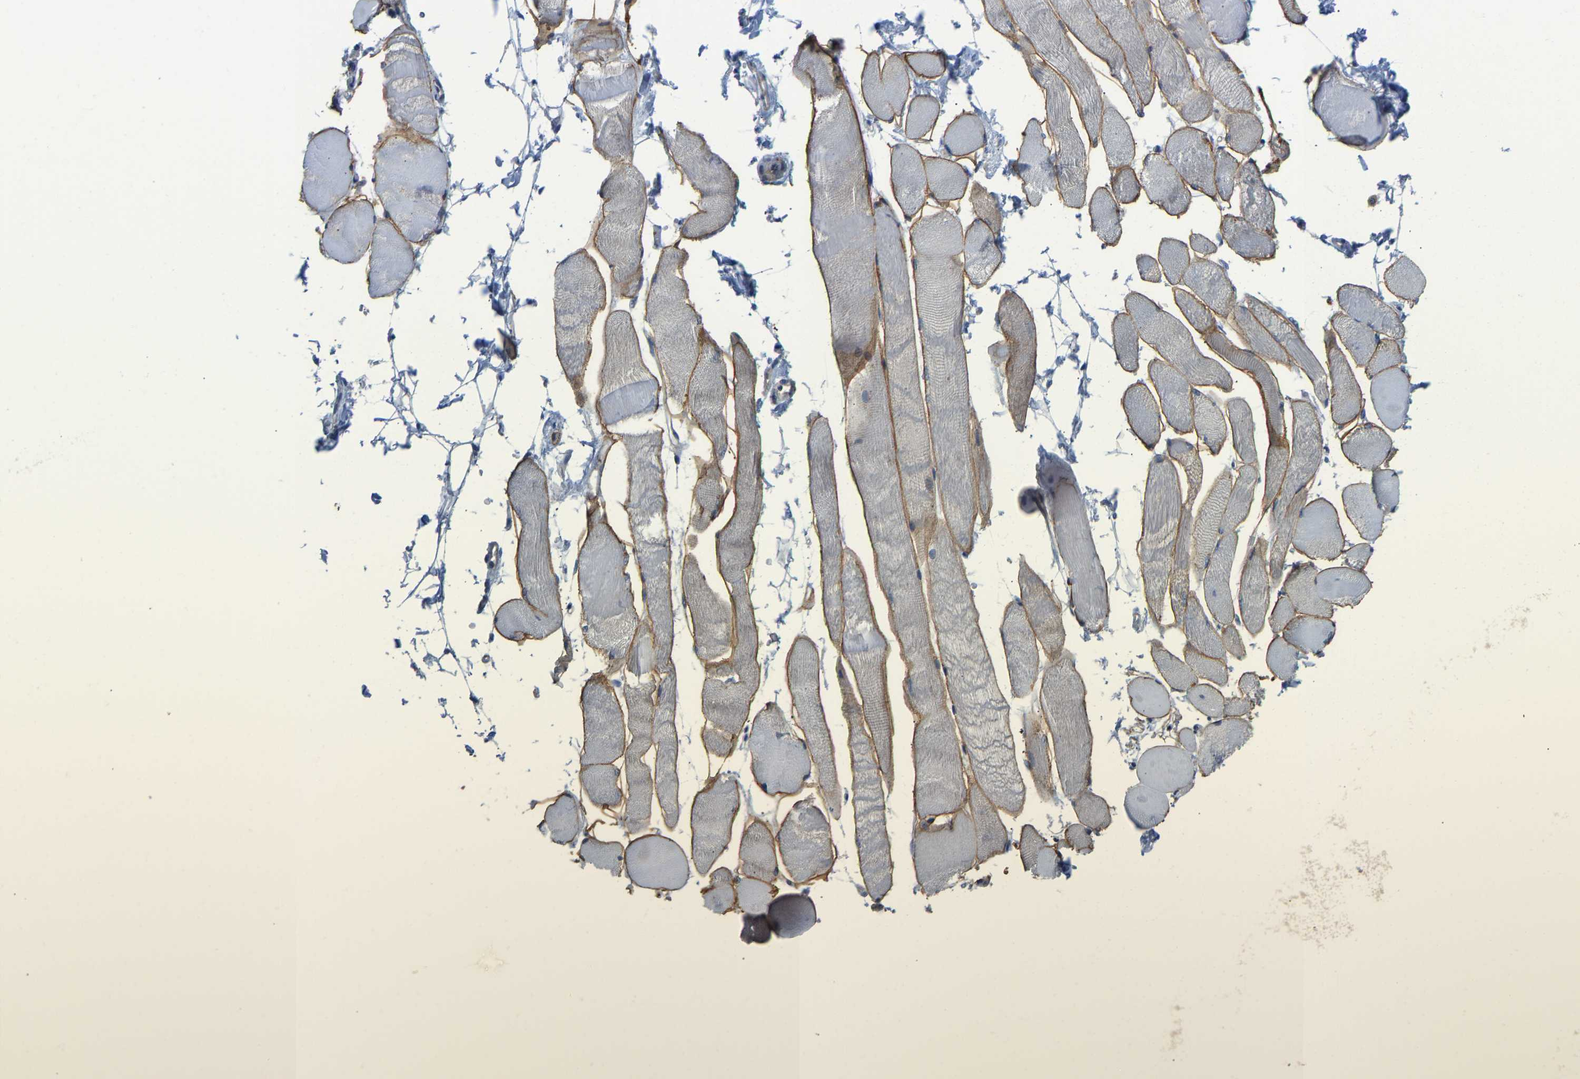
{"staining": {"intensity": "moderate", "quantity": "25%-75%", "location": "cytoplasmic/membranous,nuclear"}, "tissue": "skeletal muscle", "cell_type": "Myocytes", "image_type": "normal", "snomed": [{"axis": "morphology", "description": "Normal tissue, NOS"}, {"axis": "topography", "description": "Skeletal muscle"}, {"axis": "topography", "description": "Peripheral nerve tissue"}], "caption": "An image showing moderate cytoplasmic/membranous,nuclear staining in about 25%-75% of myocytes in benign skeletal muscle, as visualized by brown immunohistochemical staining.", "gene": "ZNF251", "patient": {"sex": "female", "age": 84}}